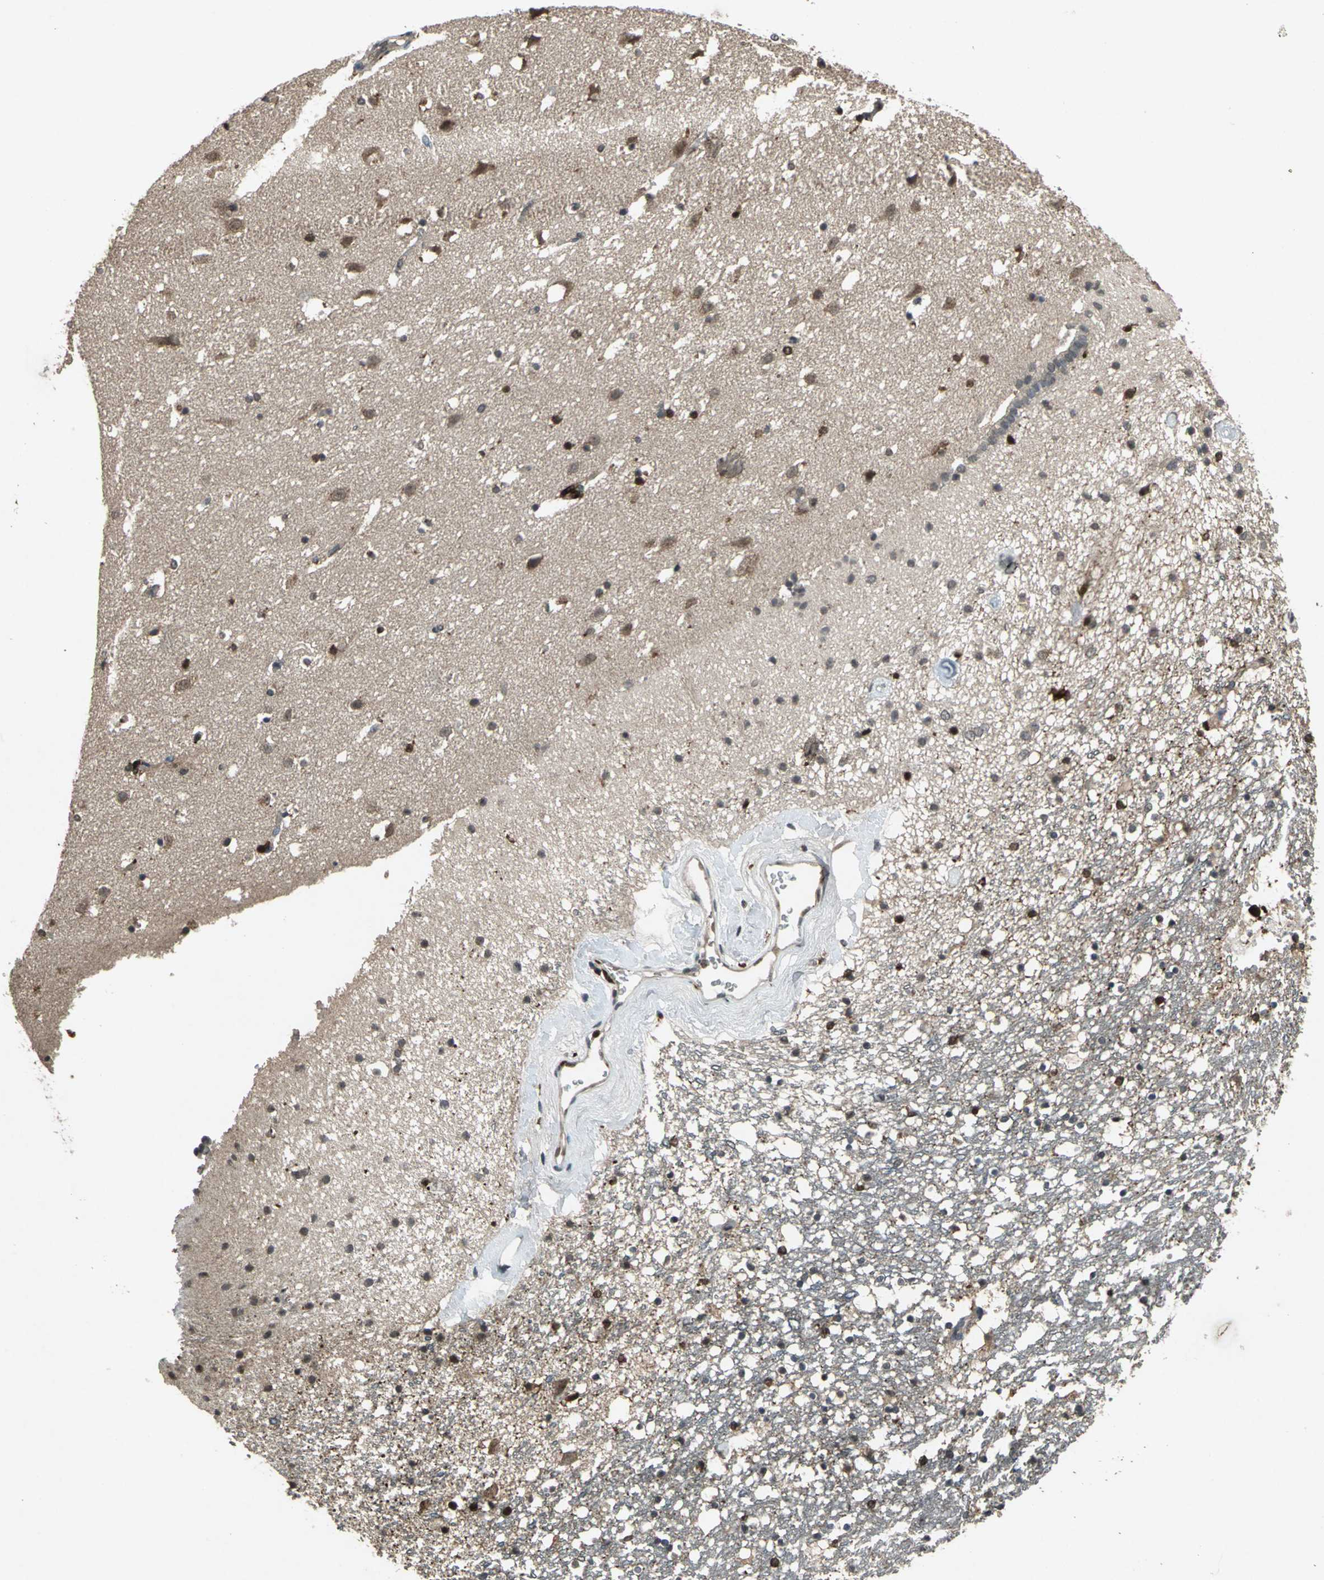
{"staining": {"intensity": "moderate", "quantity": "<25%", "location": "nuclear"}, "tissue": "caudate", "cell_type": "Glial cells", "image_type": "normal", "snomed": [{"axis": "morphology", "description": "Normal tissue, NOS"}, {"axis": "topography", "description": "Lateral ventricle wall"}], "caption": "About <25% of glial cells in unremarkable human caudate exhibit moderate nuclear protein expression as visualized by brown immunohistochemical staining.", "gene": "PYCARD", "patient": {"sex": "male", "age": 45}}